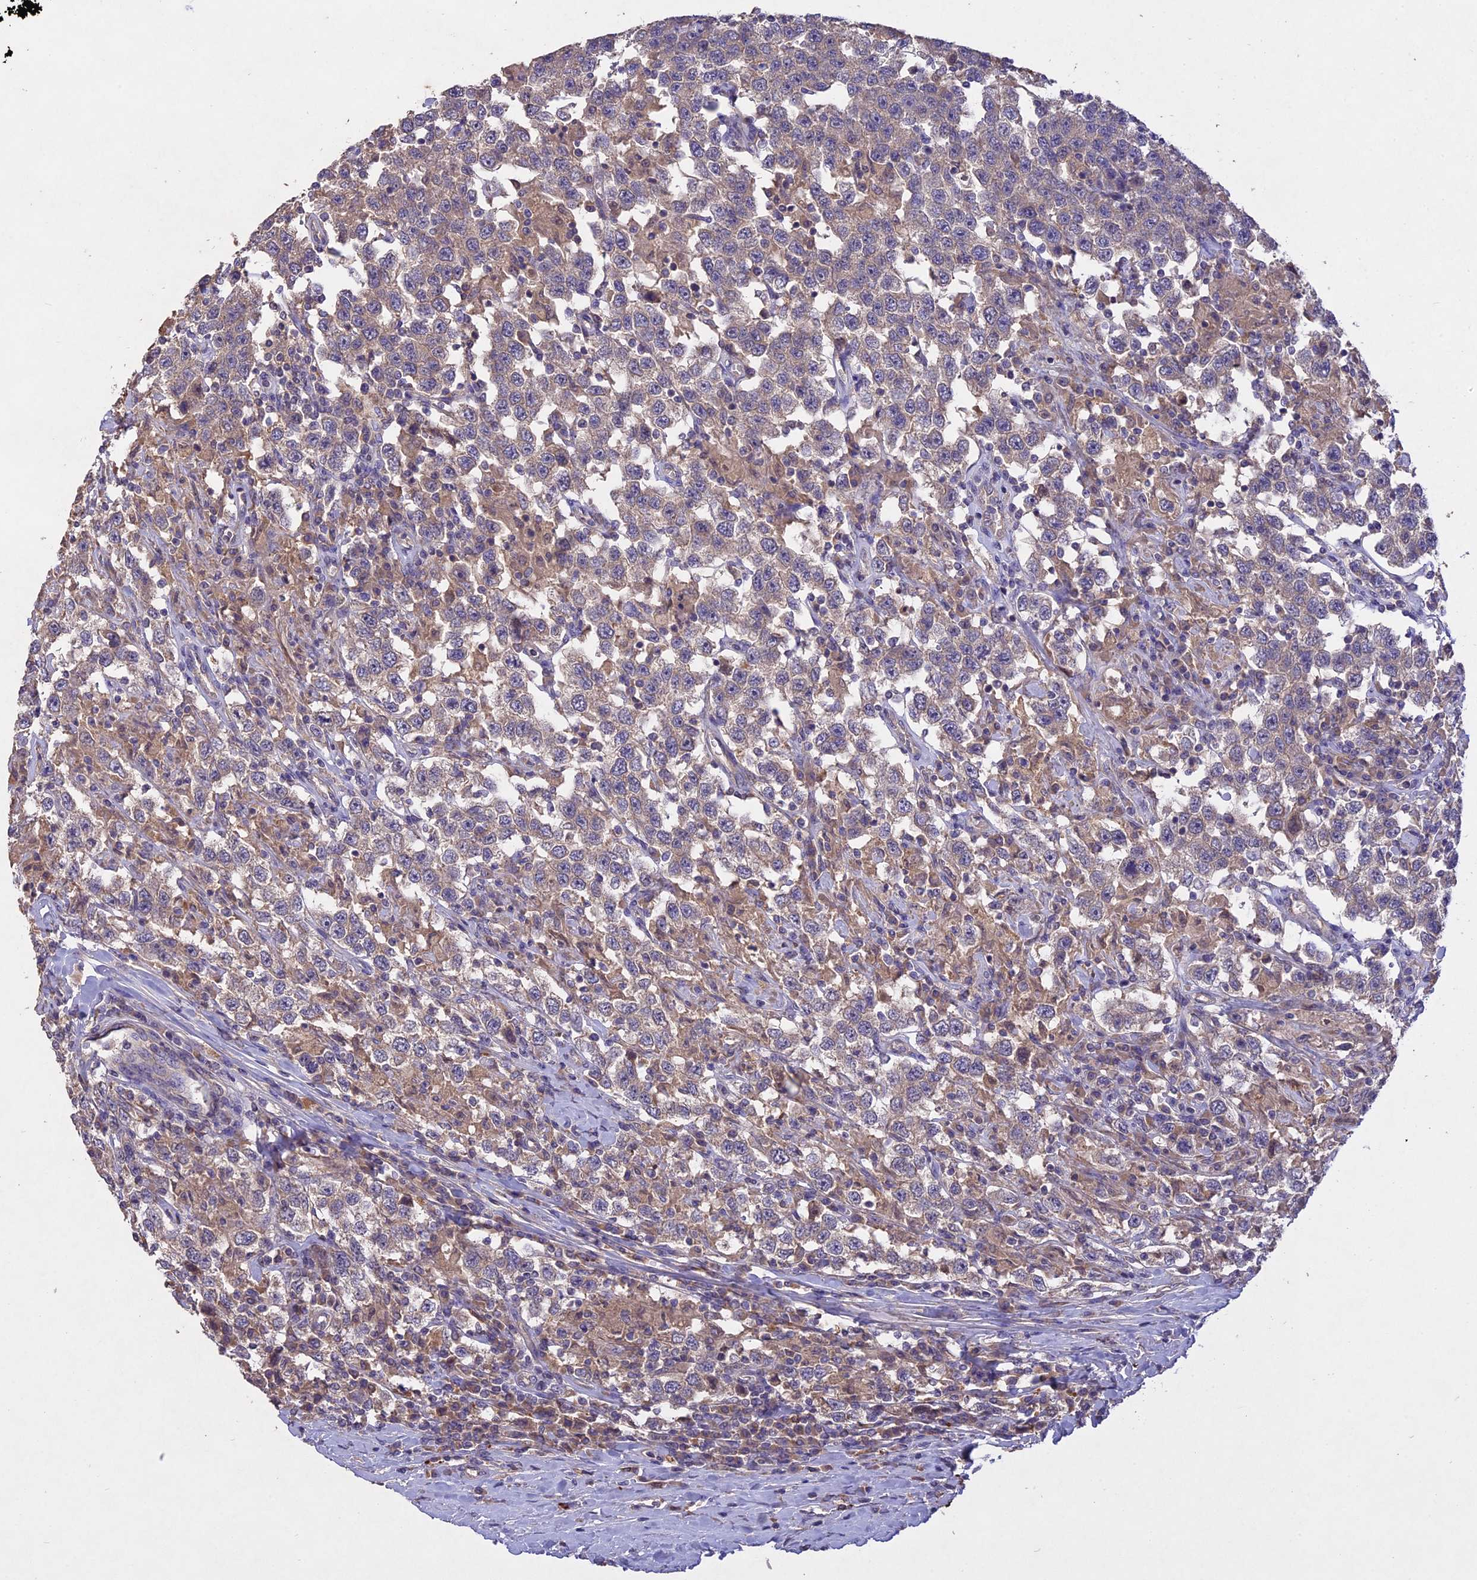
{"staining": {"intensity": "weak", "quantity": "25%-75%", "location": "cytoplasmic/membranous"}, "tissue": "testis cancer", "cell_type": "Tumor cells", "image_type": "cancer", "snomed": [{"axis": "morphology", "description": "Seminoma, NOS"}, {"axis": "topography", "description": "Testis"}], "caption": "Immunohistochemical staining of human testis seminoma shows weak cytoplasmic/membranous protein expression in approximately 25%-75% of tumor cells.", "gene": "SLC26A4", "patient": {"sex": "male", "age": 41}}